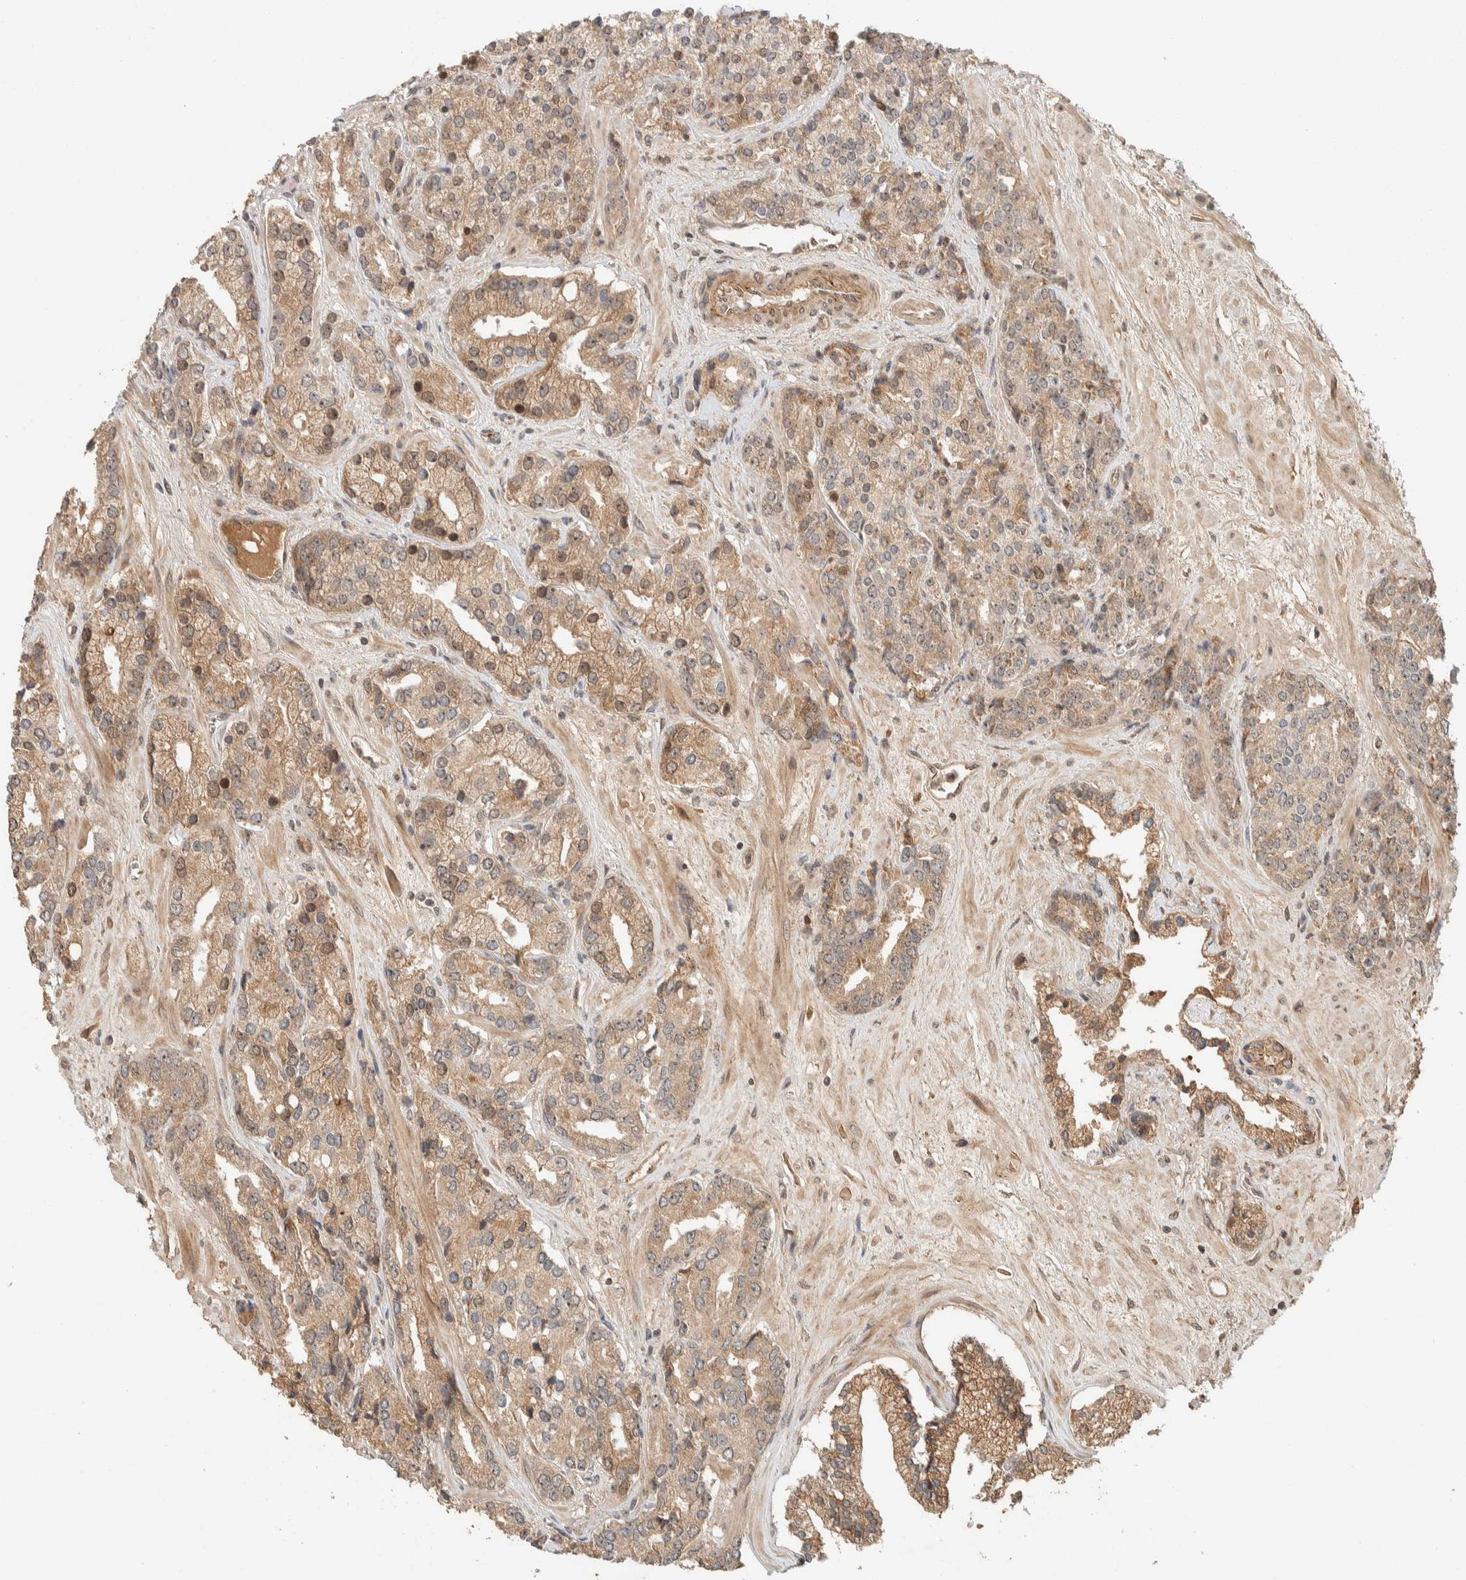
{"staining": {"intensity": "weak", "quantity": ">75%", "location": "cytoplasmic/membranous,nuclear"}, "tissue": "prostate cancer", "cell_type": "Tumor cells", "image_type": "cancer", "snomed": [{"axis": "morphology", "description": "Adenocarcinoma, High grade"}, {"axis": "topography", "description": "Prostate"}], "caption": "This micrograph exhibits prostate cancer (high-grade adenocarcinoma) stained with IHC to label a protein in brown. The cytoplasmic/membranous and nuclear of tumor cells show weak positivity for the protein. Nuclei are counter-stained blue.", "gene": "ZBTB2", "patient": {"sex": "male", "age": 71}}